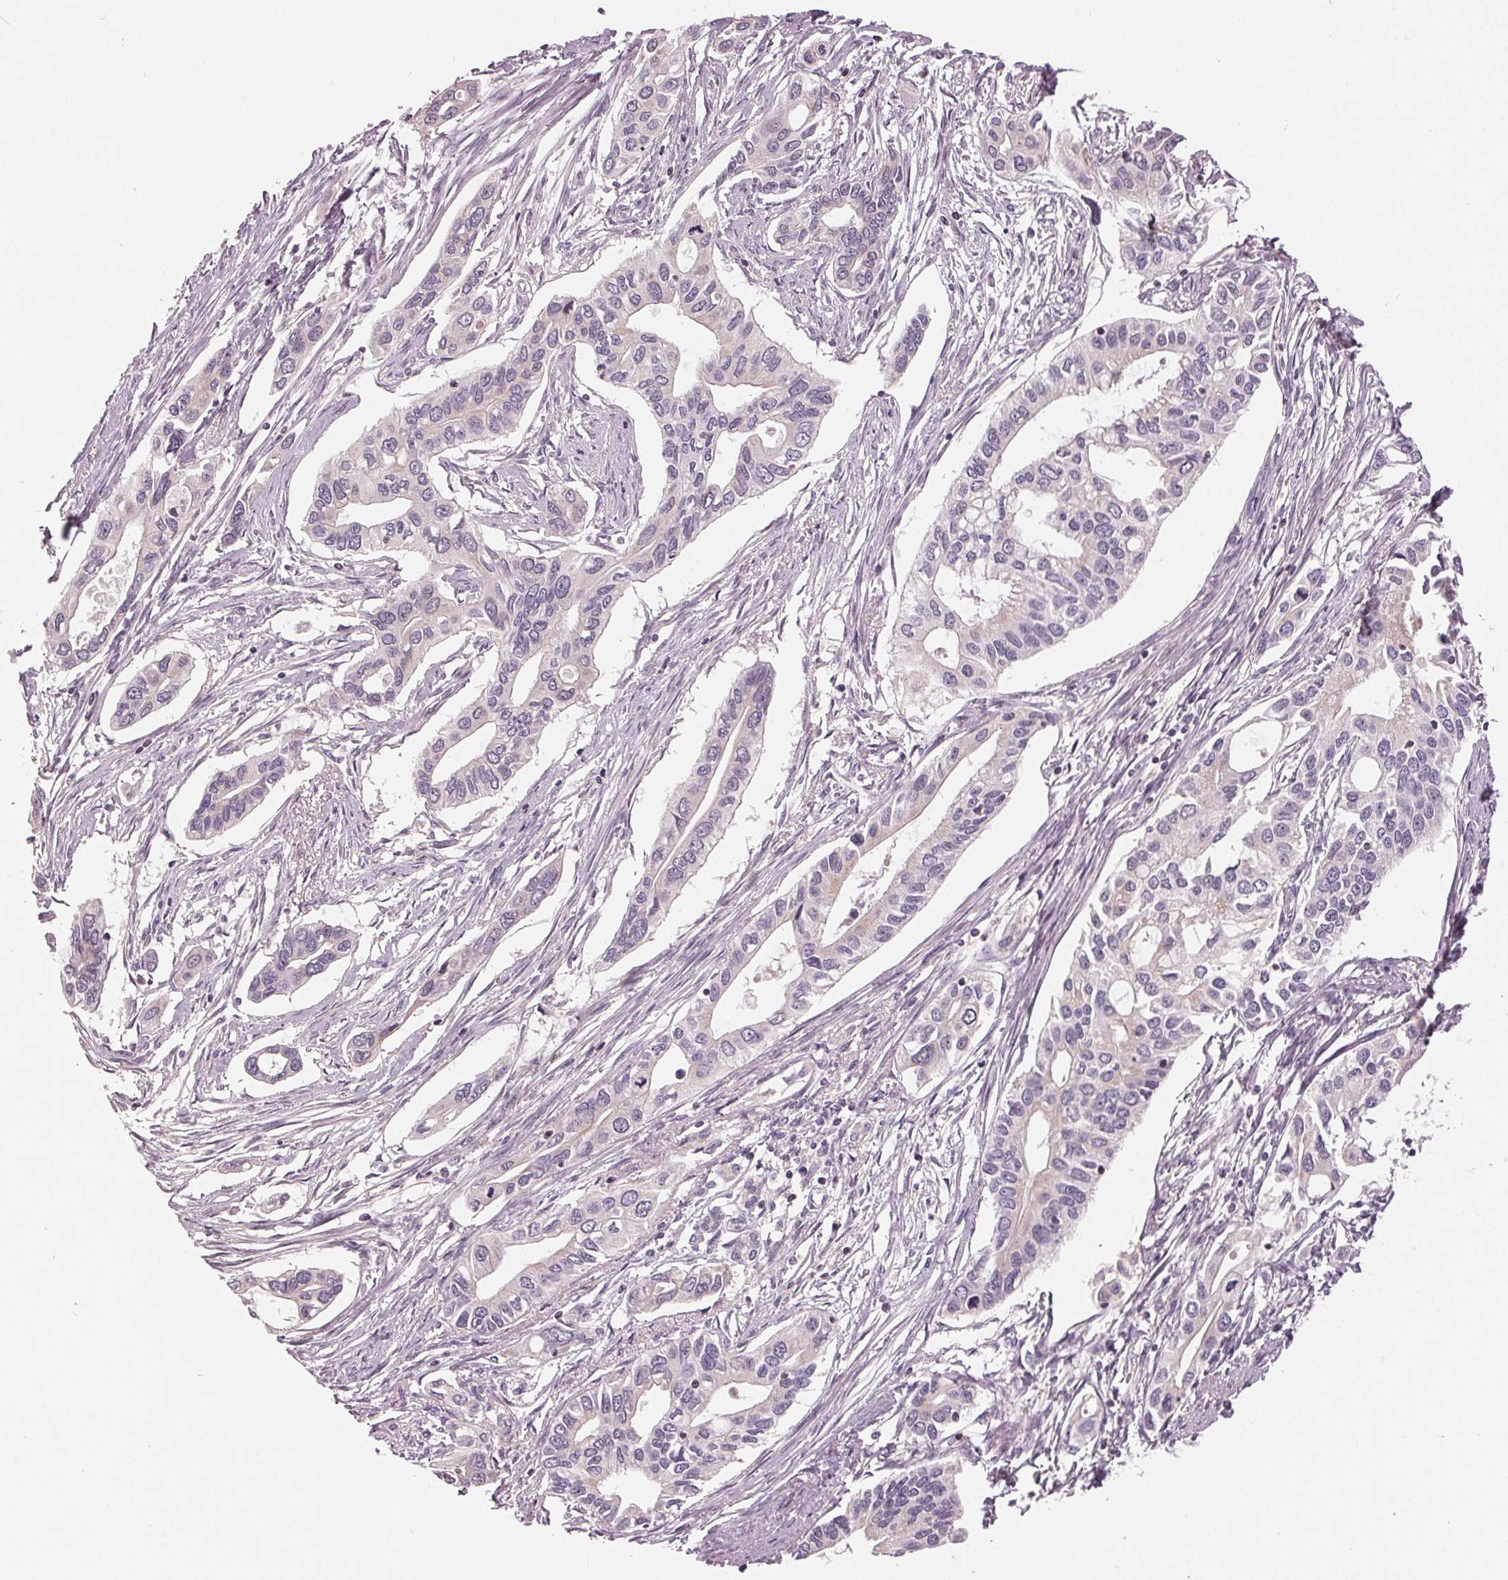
{"staining": {"intensity": "negative", "quantity": "none", "location": "none"}, "tissue": "pancreatic cancer", "cell_type": "Tumor cells", "image_type": "cancer", "snomed": [{"axis": "morphology", "description": "Adenocarcinoma, NOS"}, {"axis": "topography", "description": "Pancreas"}], "caption": "Tumor cells are negative for brown protein staining in pancreatic cancer (adenocarcinoma). Nuclei are stained in blue.", "gene": "ZNF605", "patient": {"sex": "male", "age": 60}}